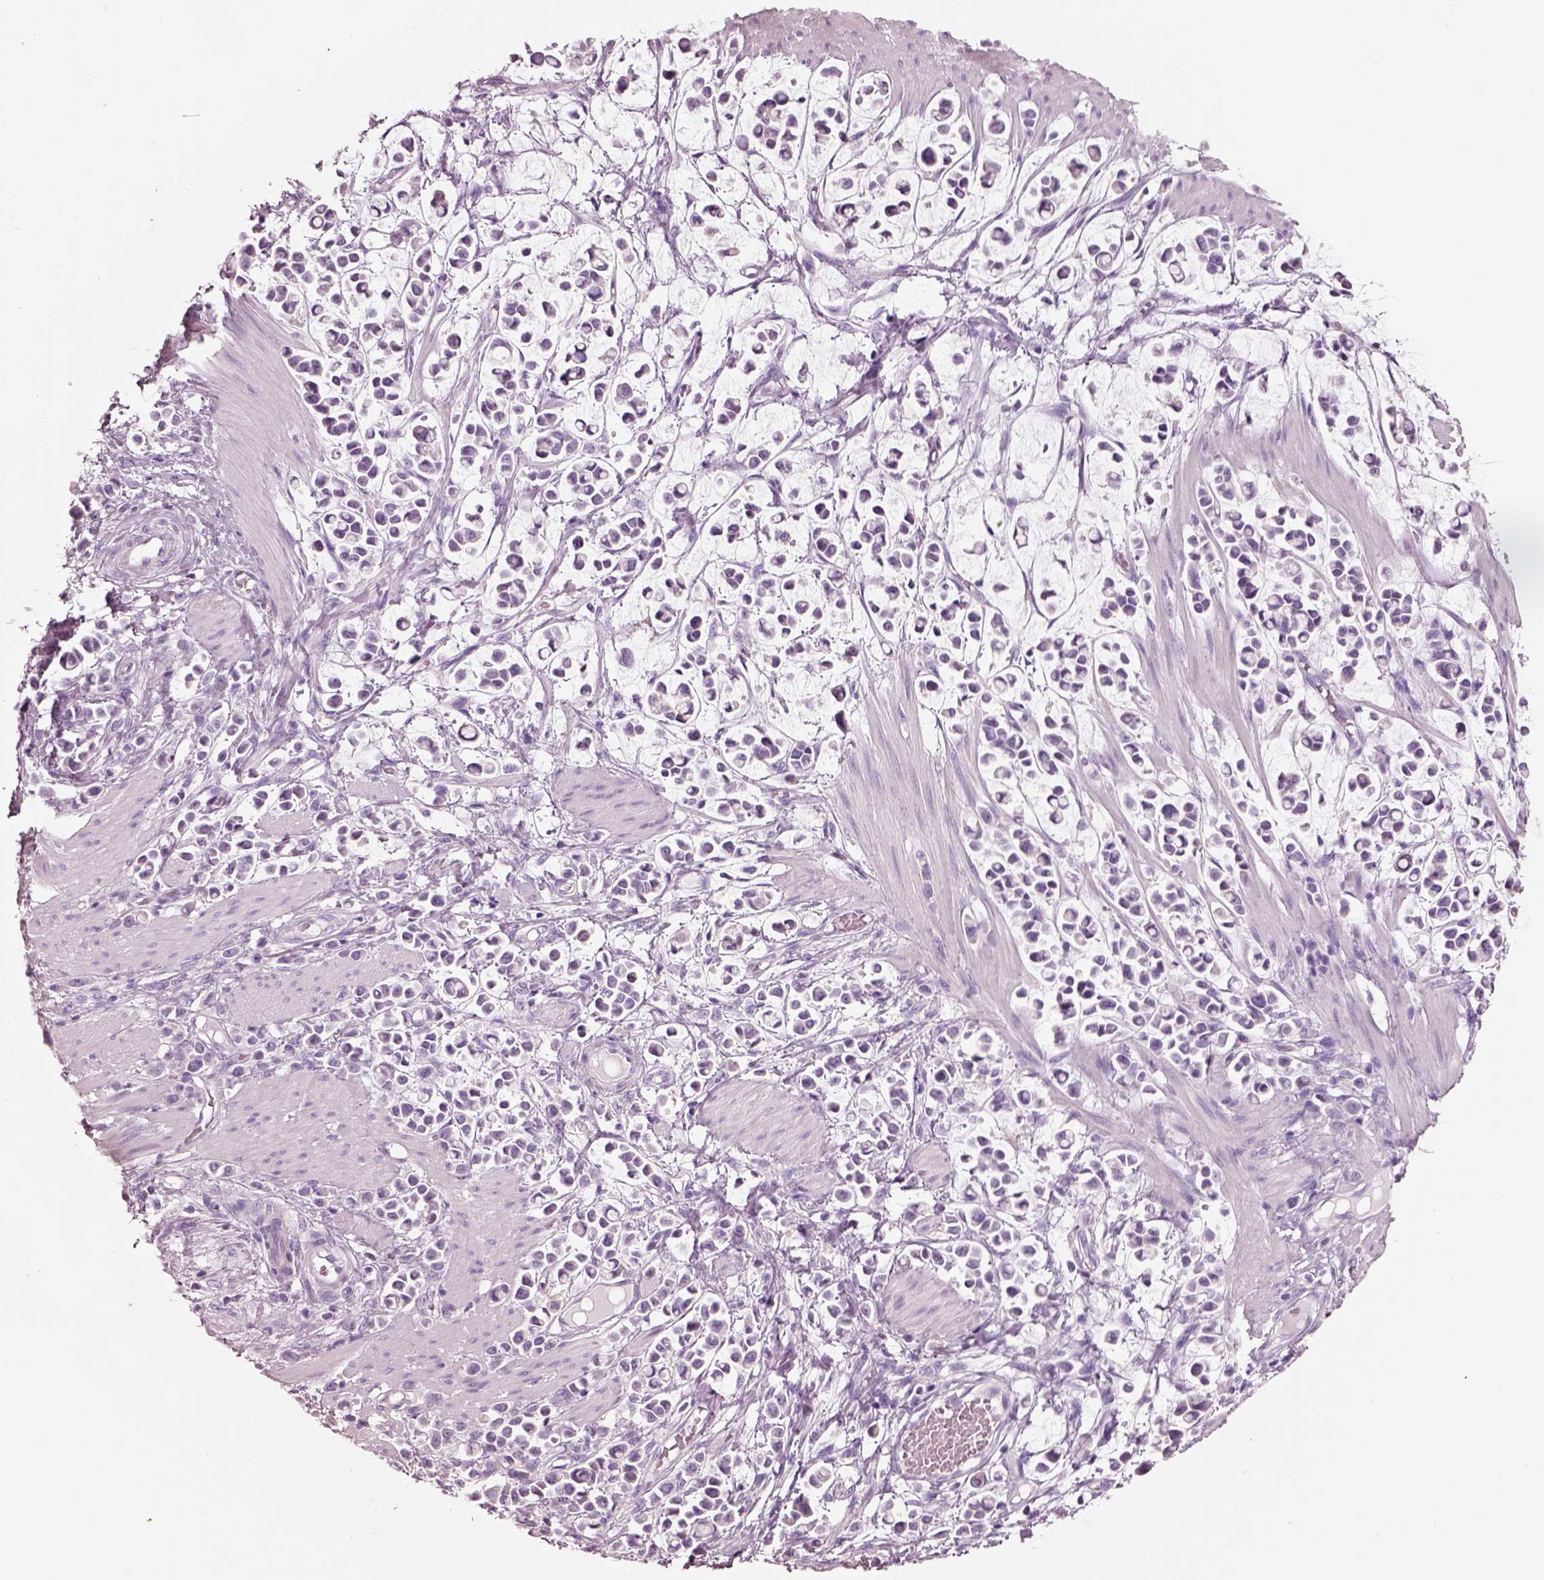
{"staining": {"intensity": "negative", "quantity": "none", "location": "none"}, "tissue": "stomach cancer", "cell_type": "Tumor cells", "image_type": "cancer", "snomed": [{"axis": "morphology", "description": "Adenocarcinoma, NOS"}, {"axis": "topography", "description": "Stomach"}], "caption": "Immunohistochemistry (IHC) of human stomach cancer demonstrates no positivity in tumor cells.", "gene": "PNOC", "patient": {"sex": "male", "age": 82}}